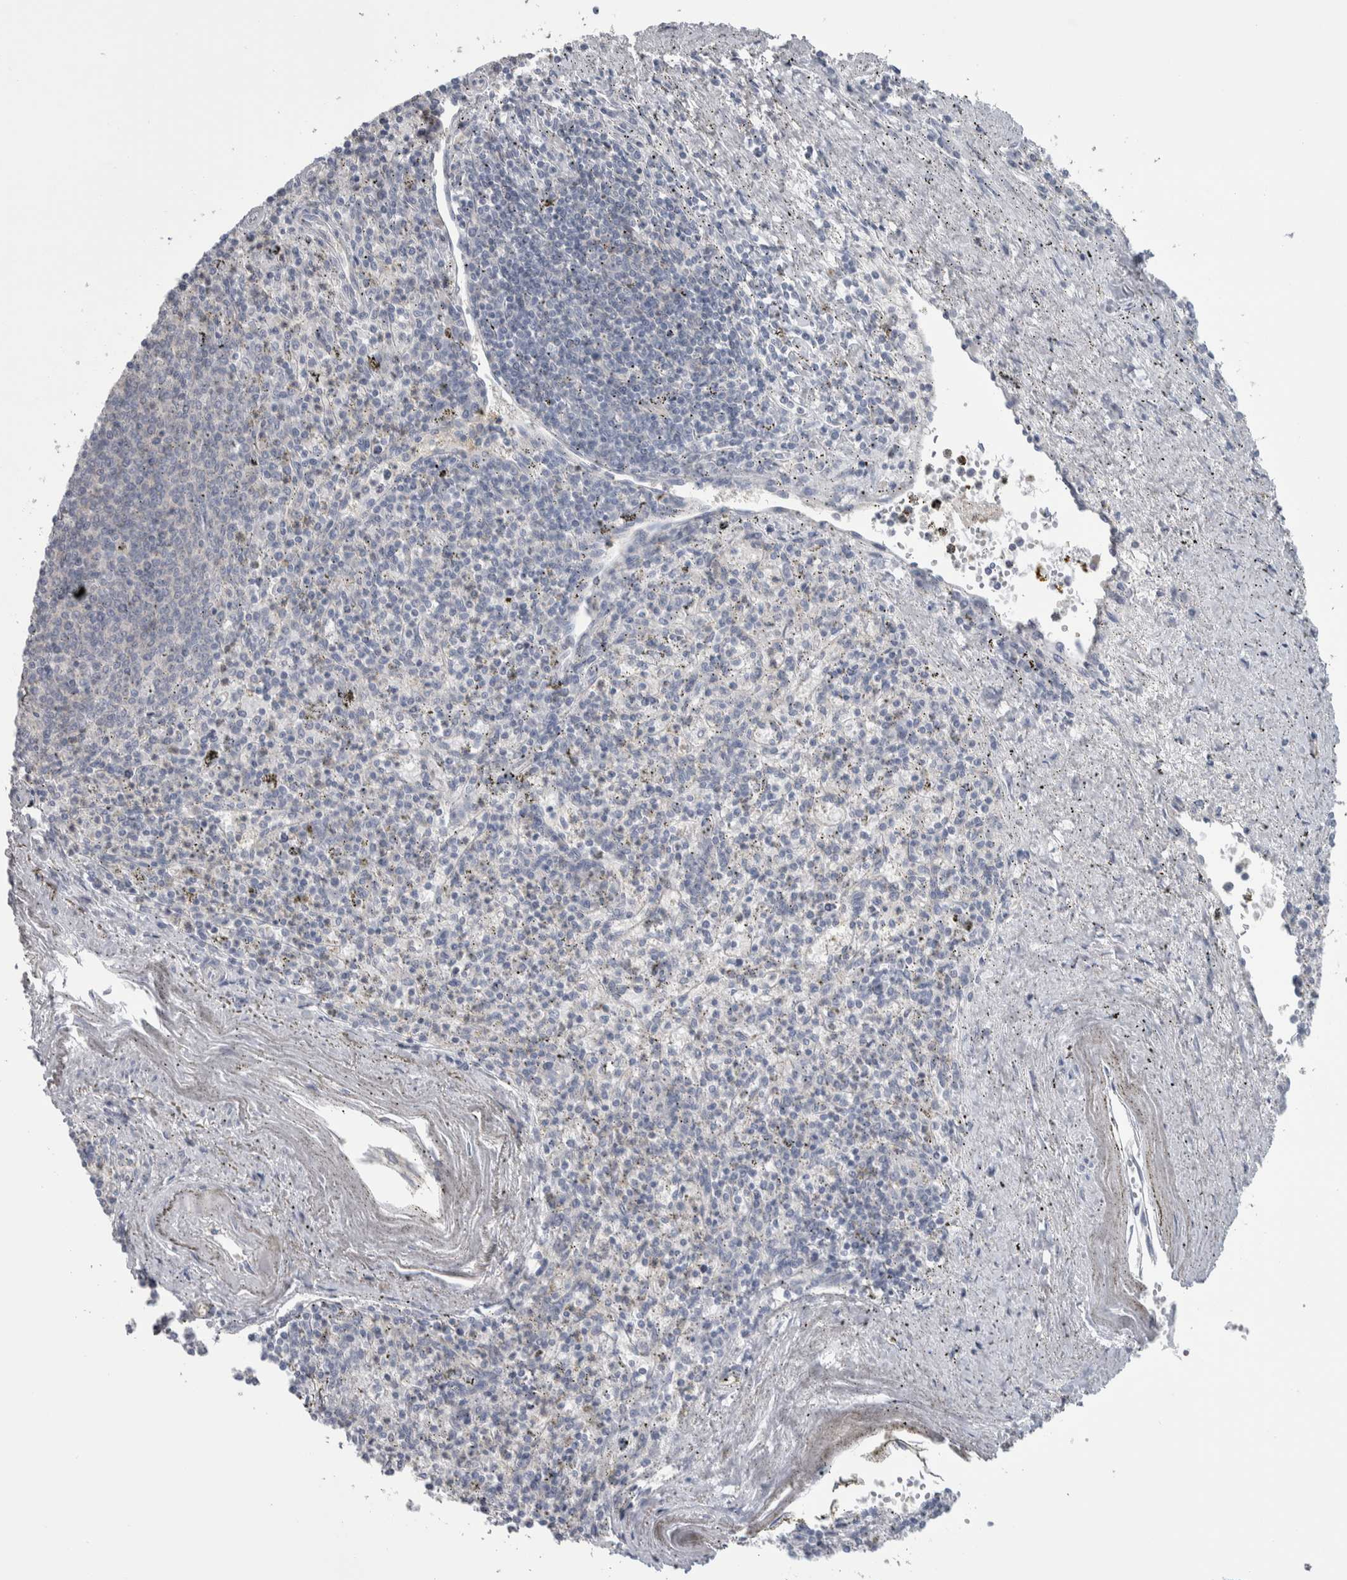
{"staining": {"intensity": "negative", "quantity": "none", "location": "none"}, "tissue": "spleen", "cell_type": "Cells in red pulp", "image_type": "normal", "snomed": [{"axis": "morphology", "description": "Normal tissue, NOS"}, {"axis": "topography", "description": "Spleen"}], "caption": "This is an immunohistochemistry micrograph of benign spleen. There is no positivity in cells in red pulp.", "gene": "GPHN", "patient": {"sex": "male", "age": 72}}